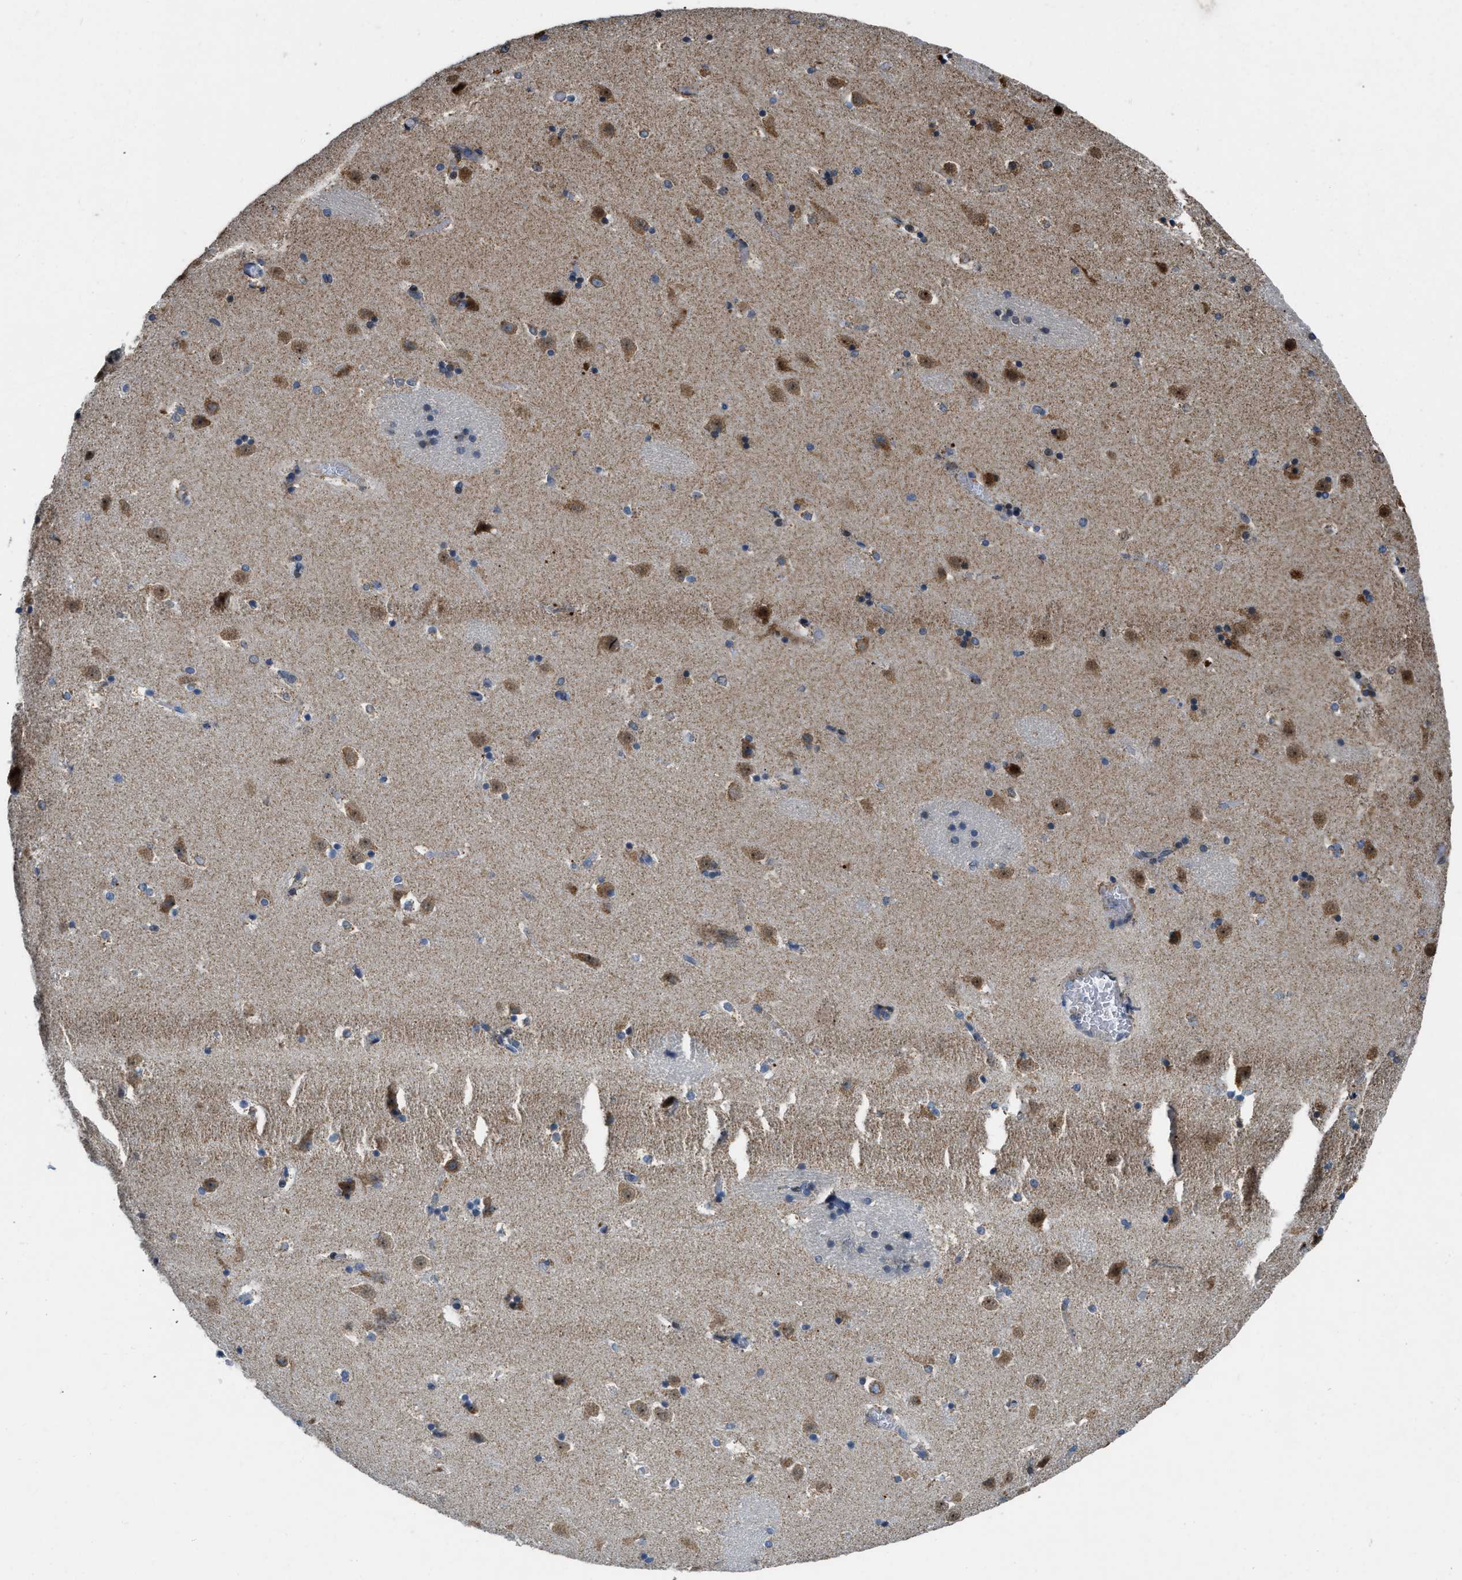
{"staining": {"intensity": "moderate", "quantity": "25%-75%", "location": "cytoplasmic/membranous"}, "tissue": "caudate", "cell_type": "Glial cells", "image_type": "normal", "snomed": [{"axis": "morphology", "description": "Normal tissue, NOS"}, {"axis": "topography", "description": "Lateral ventricle wall"}], "caption": "A histopathology image showing moderate cytoplasmic/membranous staining in about 25%-75% of glial cells in benign caudate, as visualized by brown immunohistochemical staining.", "gene": "TMEM150A", "patient": {"sex": "male", "age": 45}}